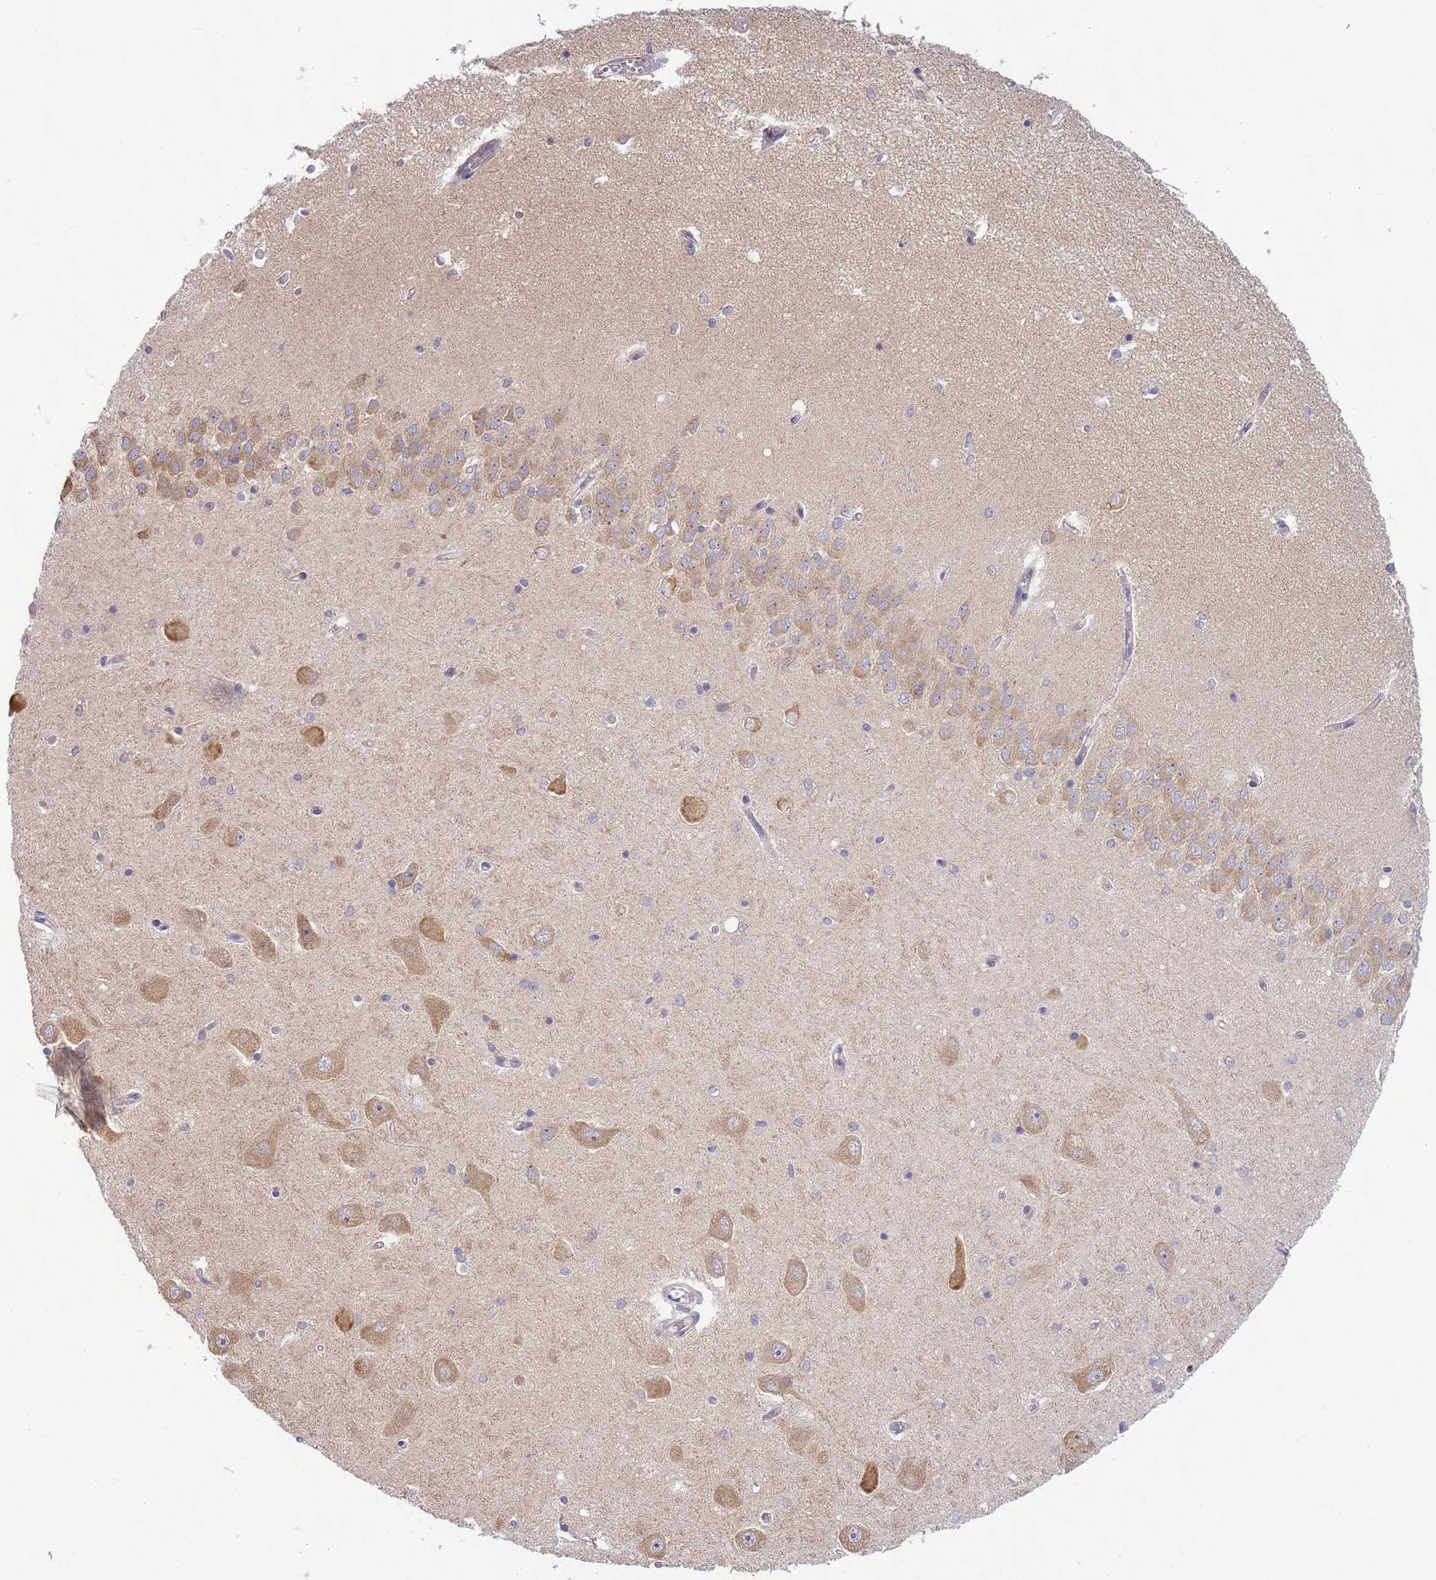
{"staining": {"intensity": "negative", "quantity": "none", "location": "none"}, "tissue": "hippocampus", "cell_type": "Glial cells", "image_type": "normal", "snomed": [{"axis": "morphology", "description": "Normal tissue, NOS"}, {"axis": "topography", "description": "Hippocampus"}], "caption": "The immunohistochemistry image has no significant positivity in glial cells of hippocampus.", "gene": "SKOR2", "patient": {"sex": "male", "age": 45}}